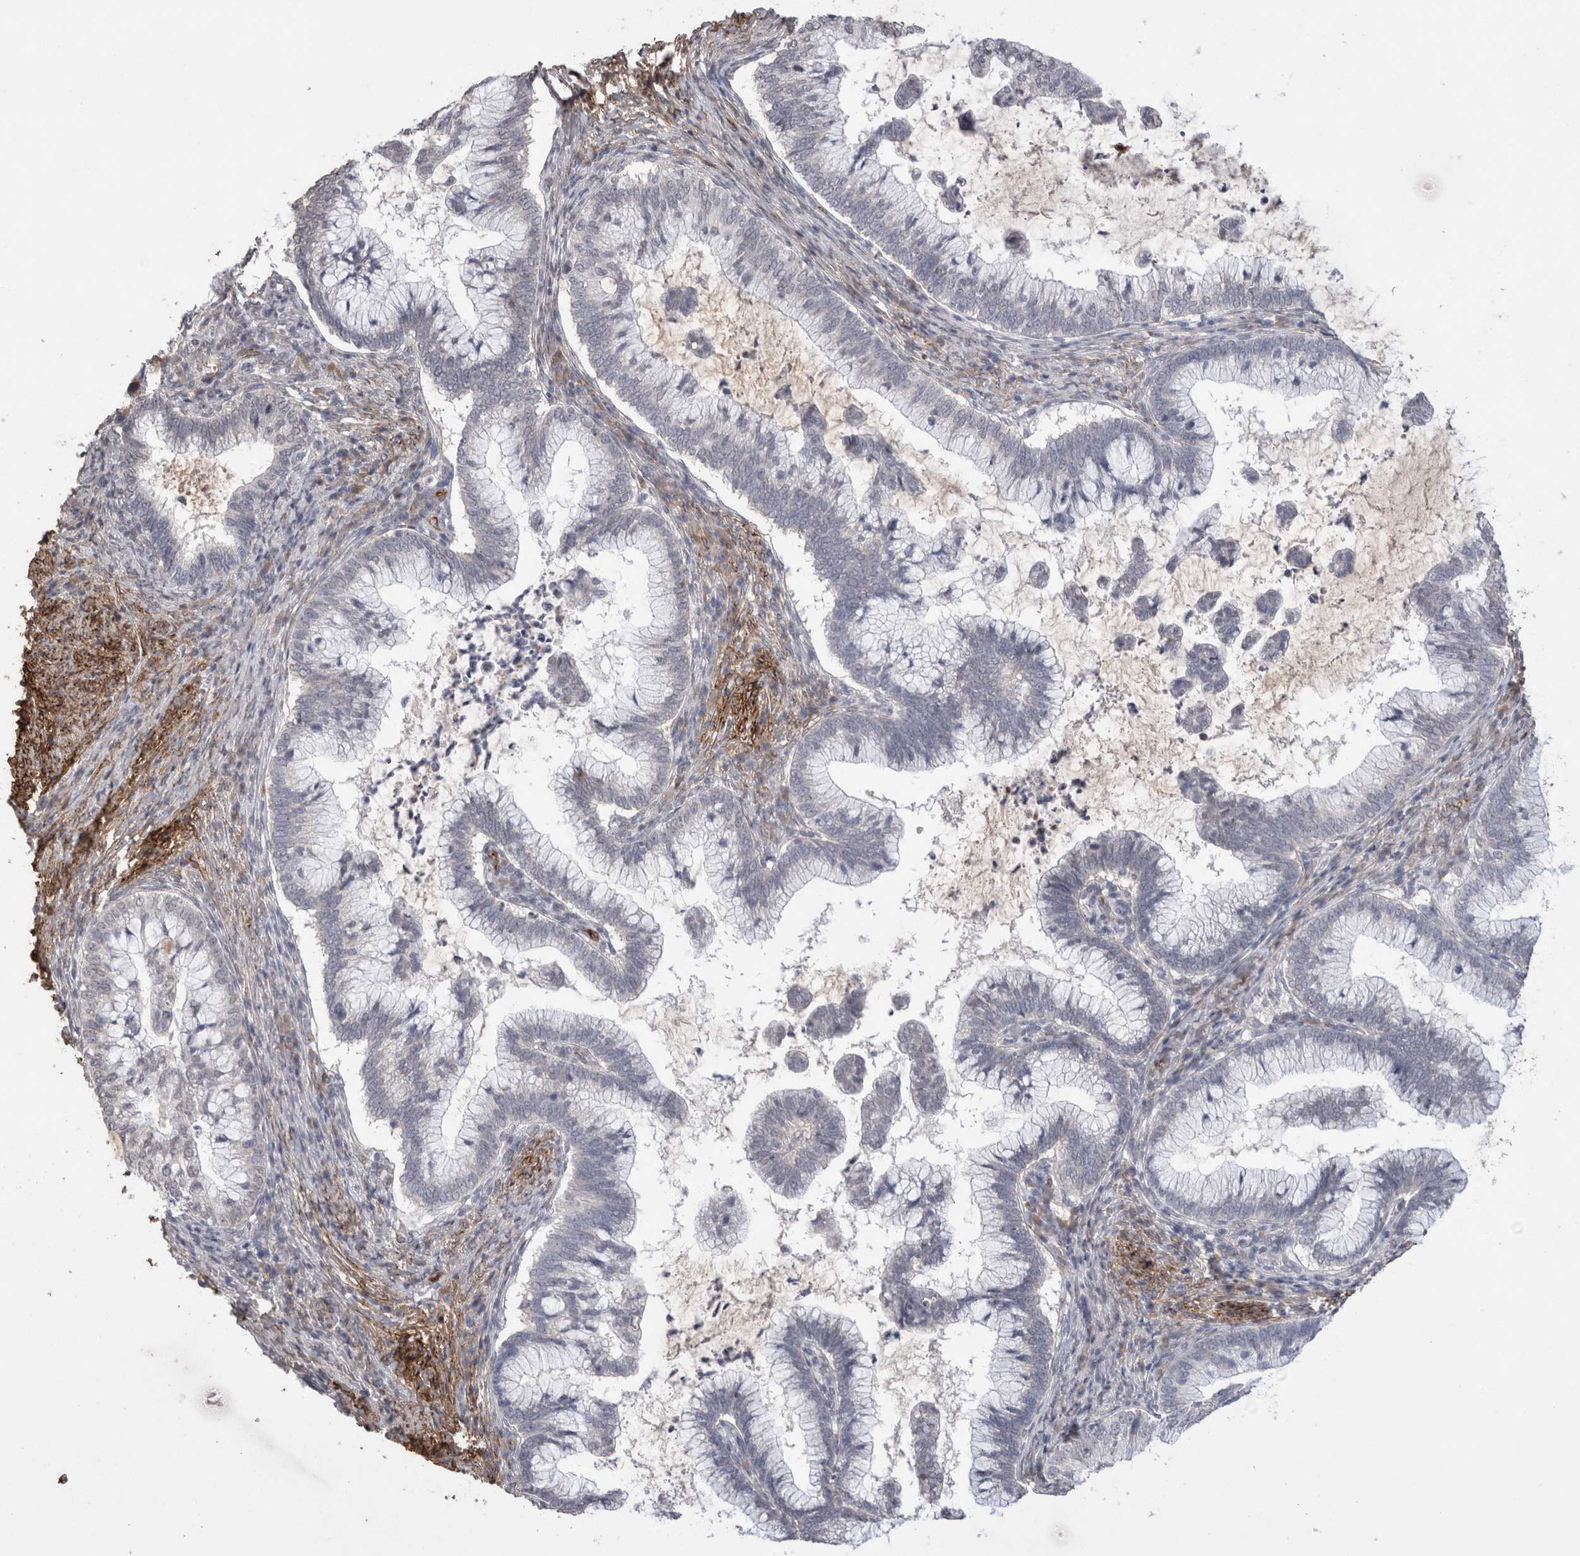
{"staining": {"intensity": "negative", "quantity": "none", "location": "none"}, "tissue": "cervical cancer", "cell_type": "Tumor cells", "image_type": "cancer", "snomed": [{"axis": "morphology", "description": "Adenocarcinoma, NOS"}, {"axis": "topography", "description": "Cervix"}], "caption": "Immunohistochemistry (IHC) of cervical adenocarcinoma displays no staining in tumor cells. (Stains: DAB (3,3'-diaminobenzidine) IHC with hematoxylin counter stain, Microscopy: brightfield microscopy at high magnification).", "gene": "CDH13", "patient": {"sex": "female", "age": 36}}